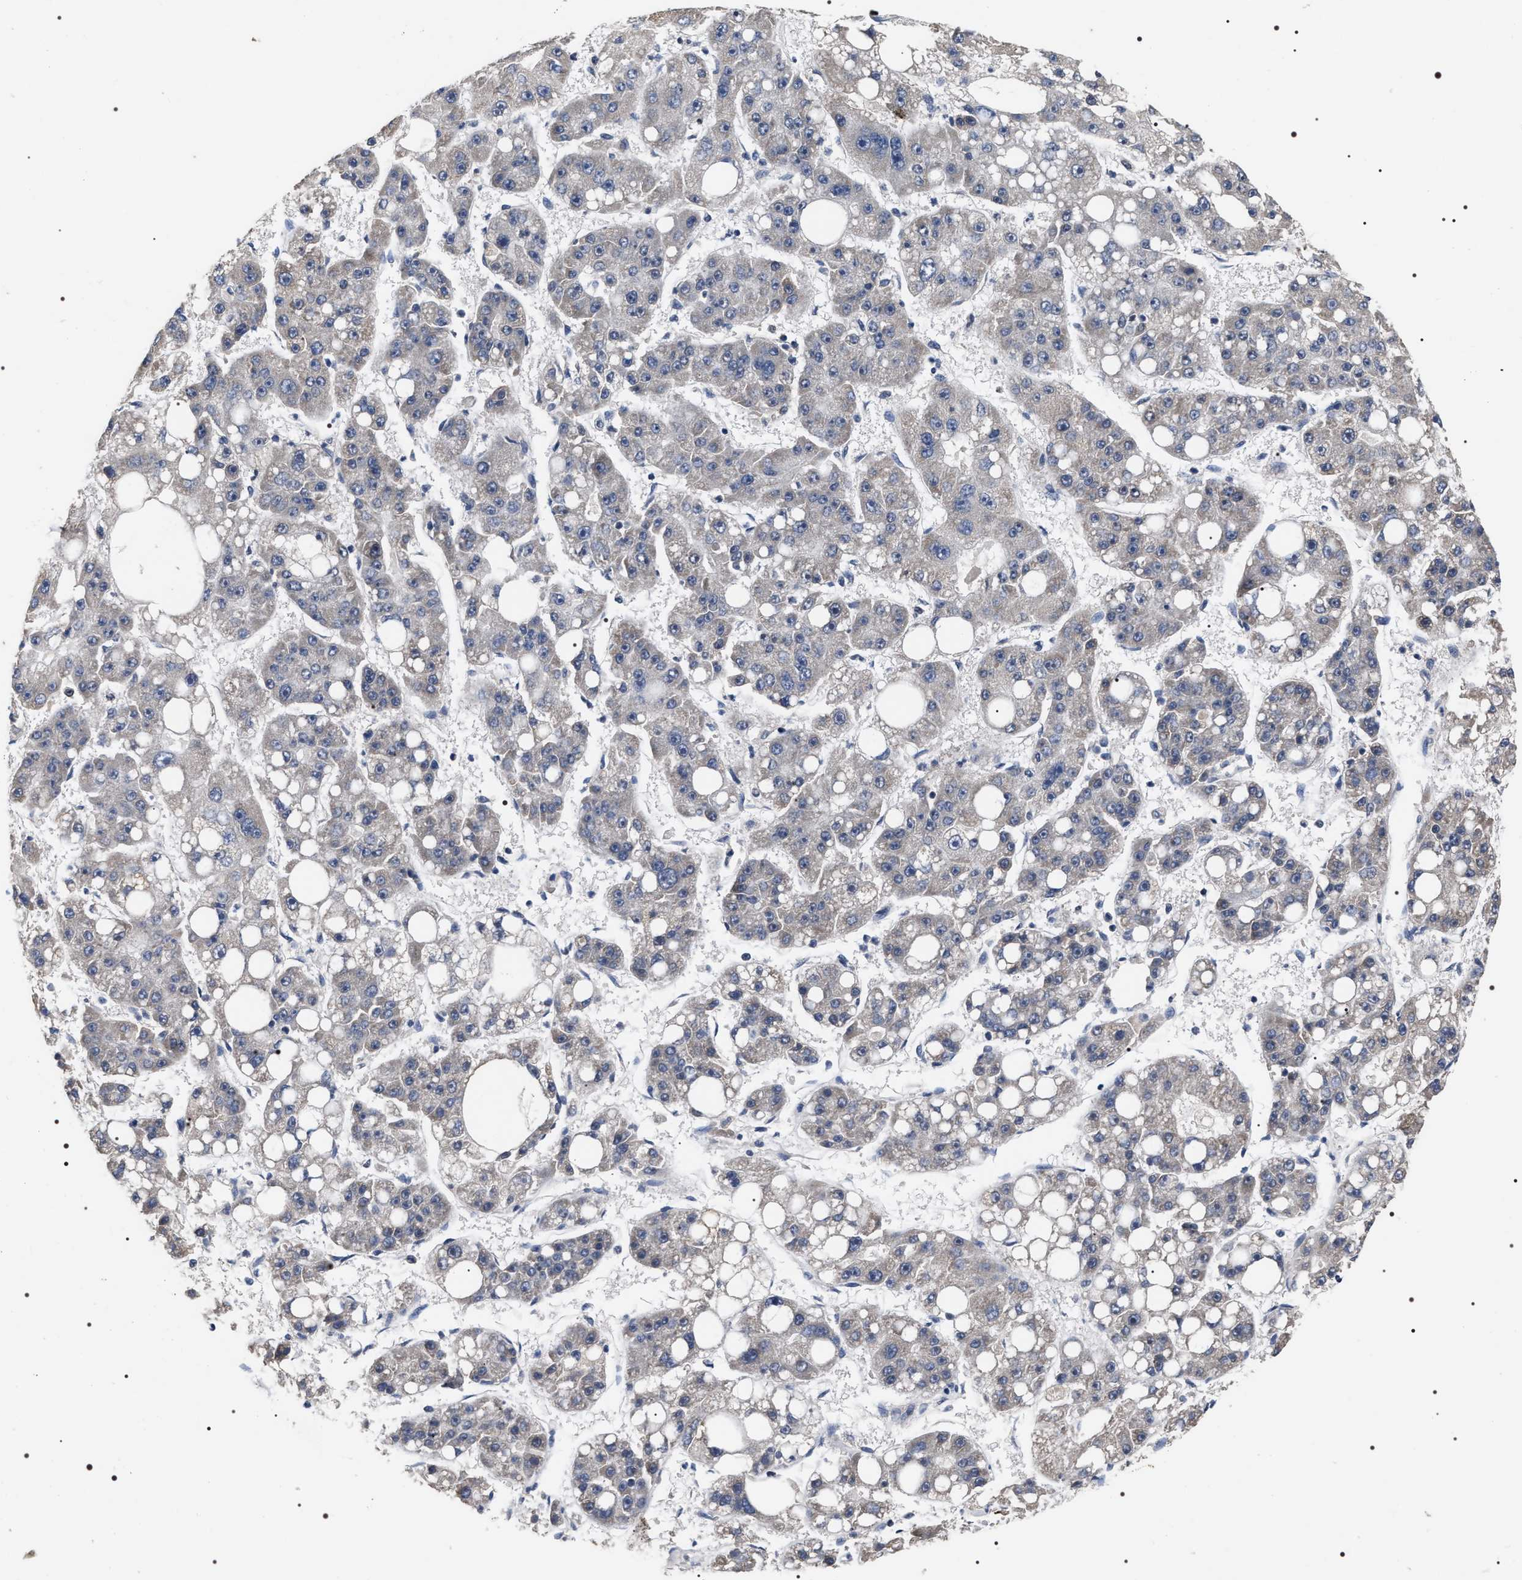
{"staining": {"intensity": "weak", "quantity": "<25%", "location": "cytoplasmic/membranous"}, "tissue": "liver cancer", "cell_type": "Tumor cells", "image_type": "cancer", "snomed": [{"axis": "morphology", "description": "Carcinoma, Hepatocellular, NOS"}, {"axis": "topography", "description": "Liver"}], "caption": "Immunohistochemistry (IHC) photomicrograph of hepatocellular carcinoma (liver) stained for a protein (brown), which reveals no expression in tumor cells. Brightfield microscopy of immunohistochemistry stained with DAB (3,3'-diaminobenzidine) (brown) and hematoxylin (blue), captured at high magnification.", "gene": "RRP1B", "patient": {"sex": "female", "age": 61}}